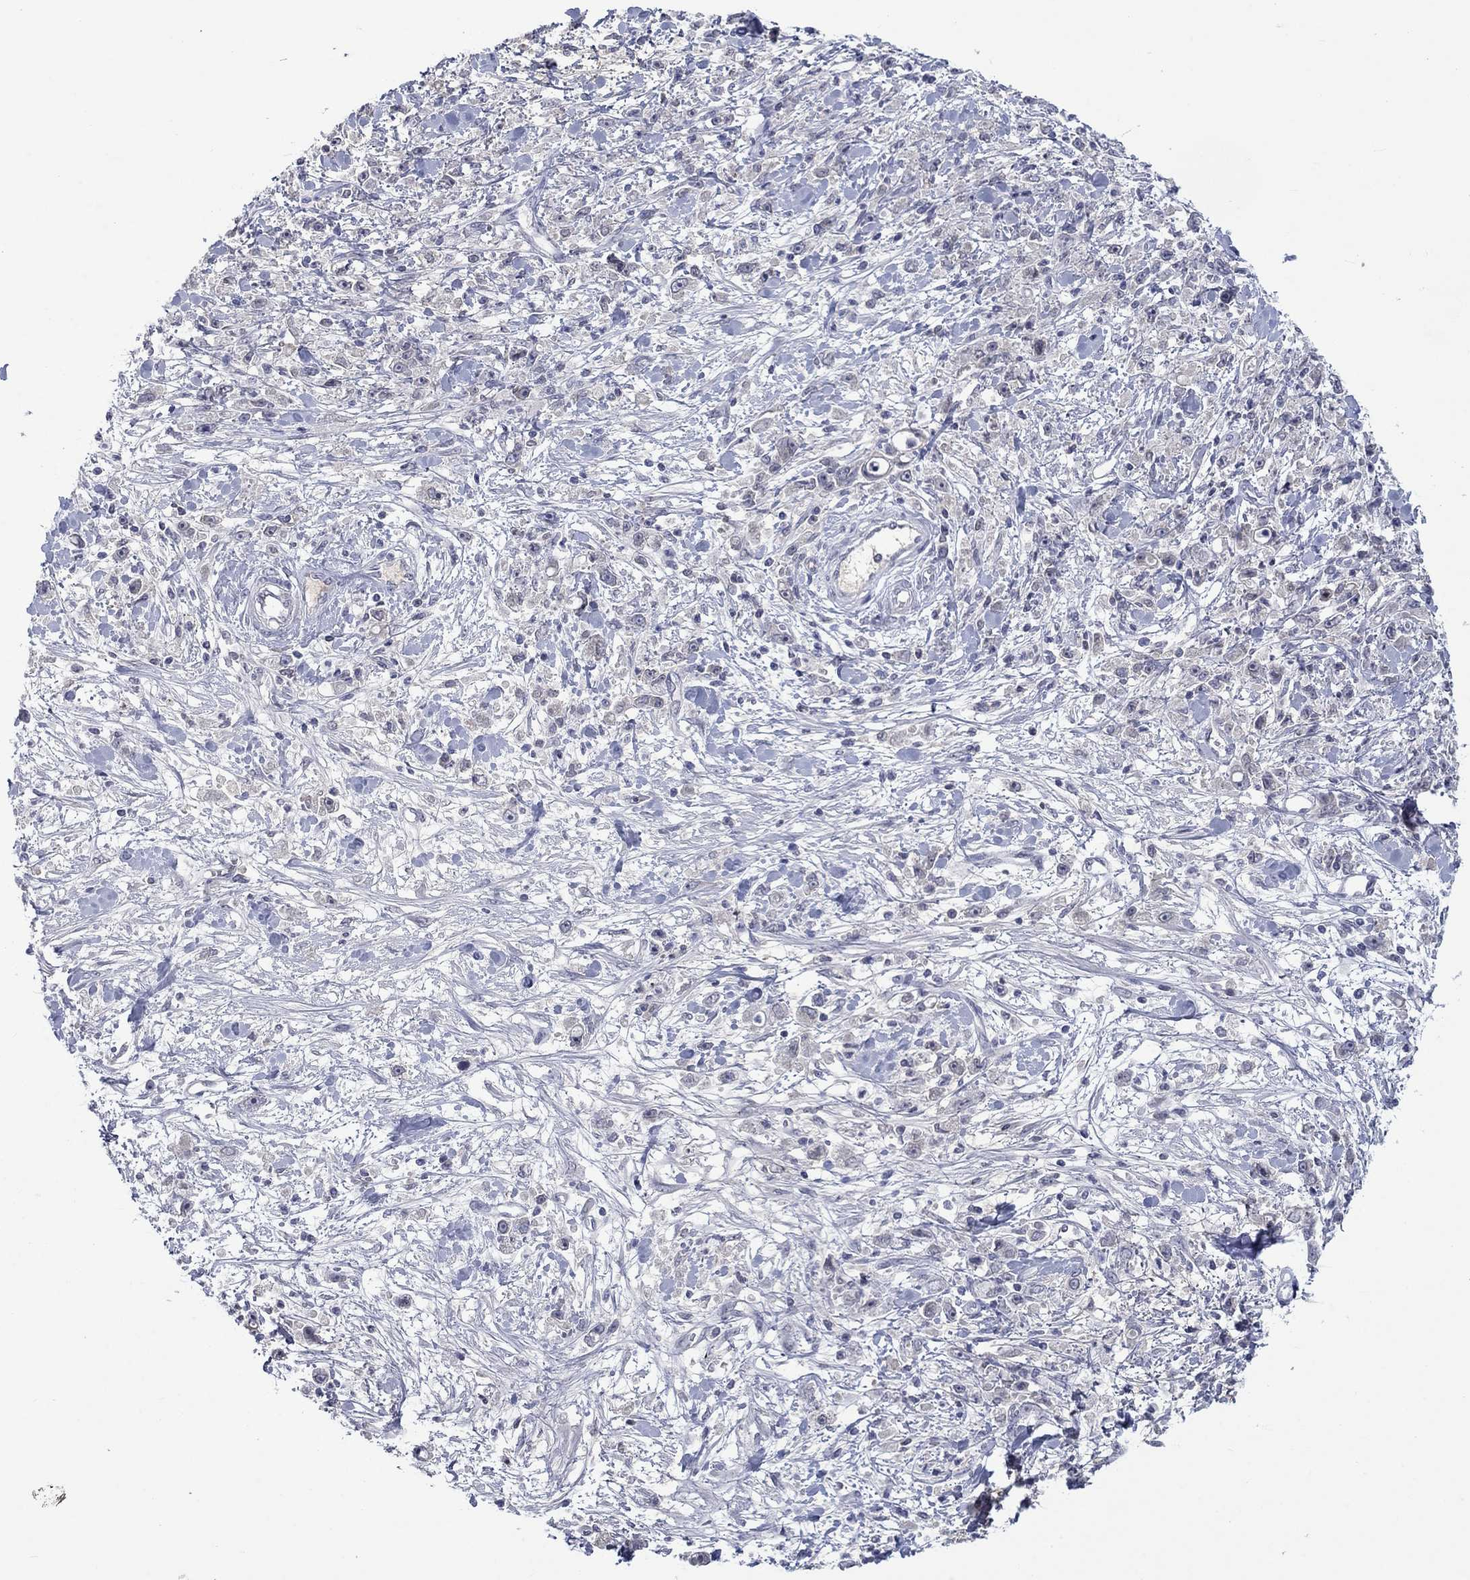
{"staining": {"intensity": "negative", "quantity": "none", "location": "none"}, "tissue": "stomach cancer", "cell_type": "Tumor cells", "image_type": "cancer", "snomed": [{"axis": "morphology", "description": "Adenocarcinoma, NOS"}, {"axis": "topography", "description": "Stomach"}], "caption": "IHC of adenocarcinoma (stomach) shows no staining in tumor cells.", "gene": "NSMF", "patient": {"sex": "female", "age": 59}}